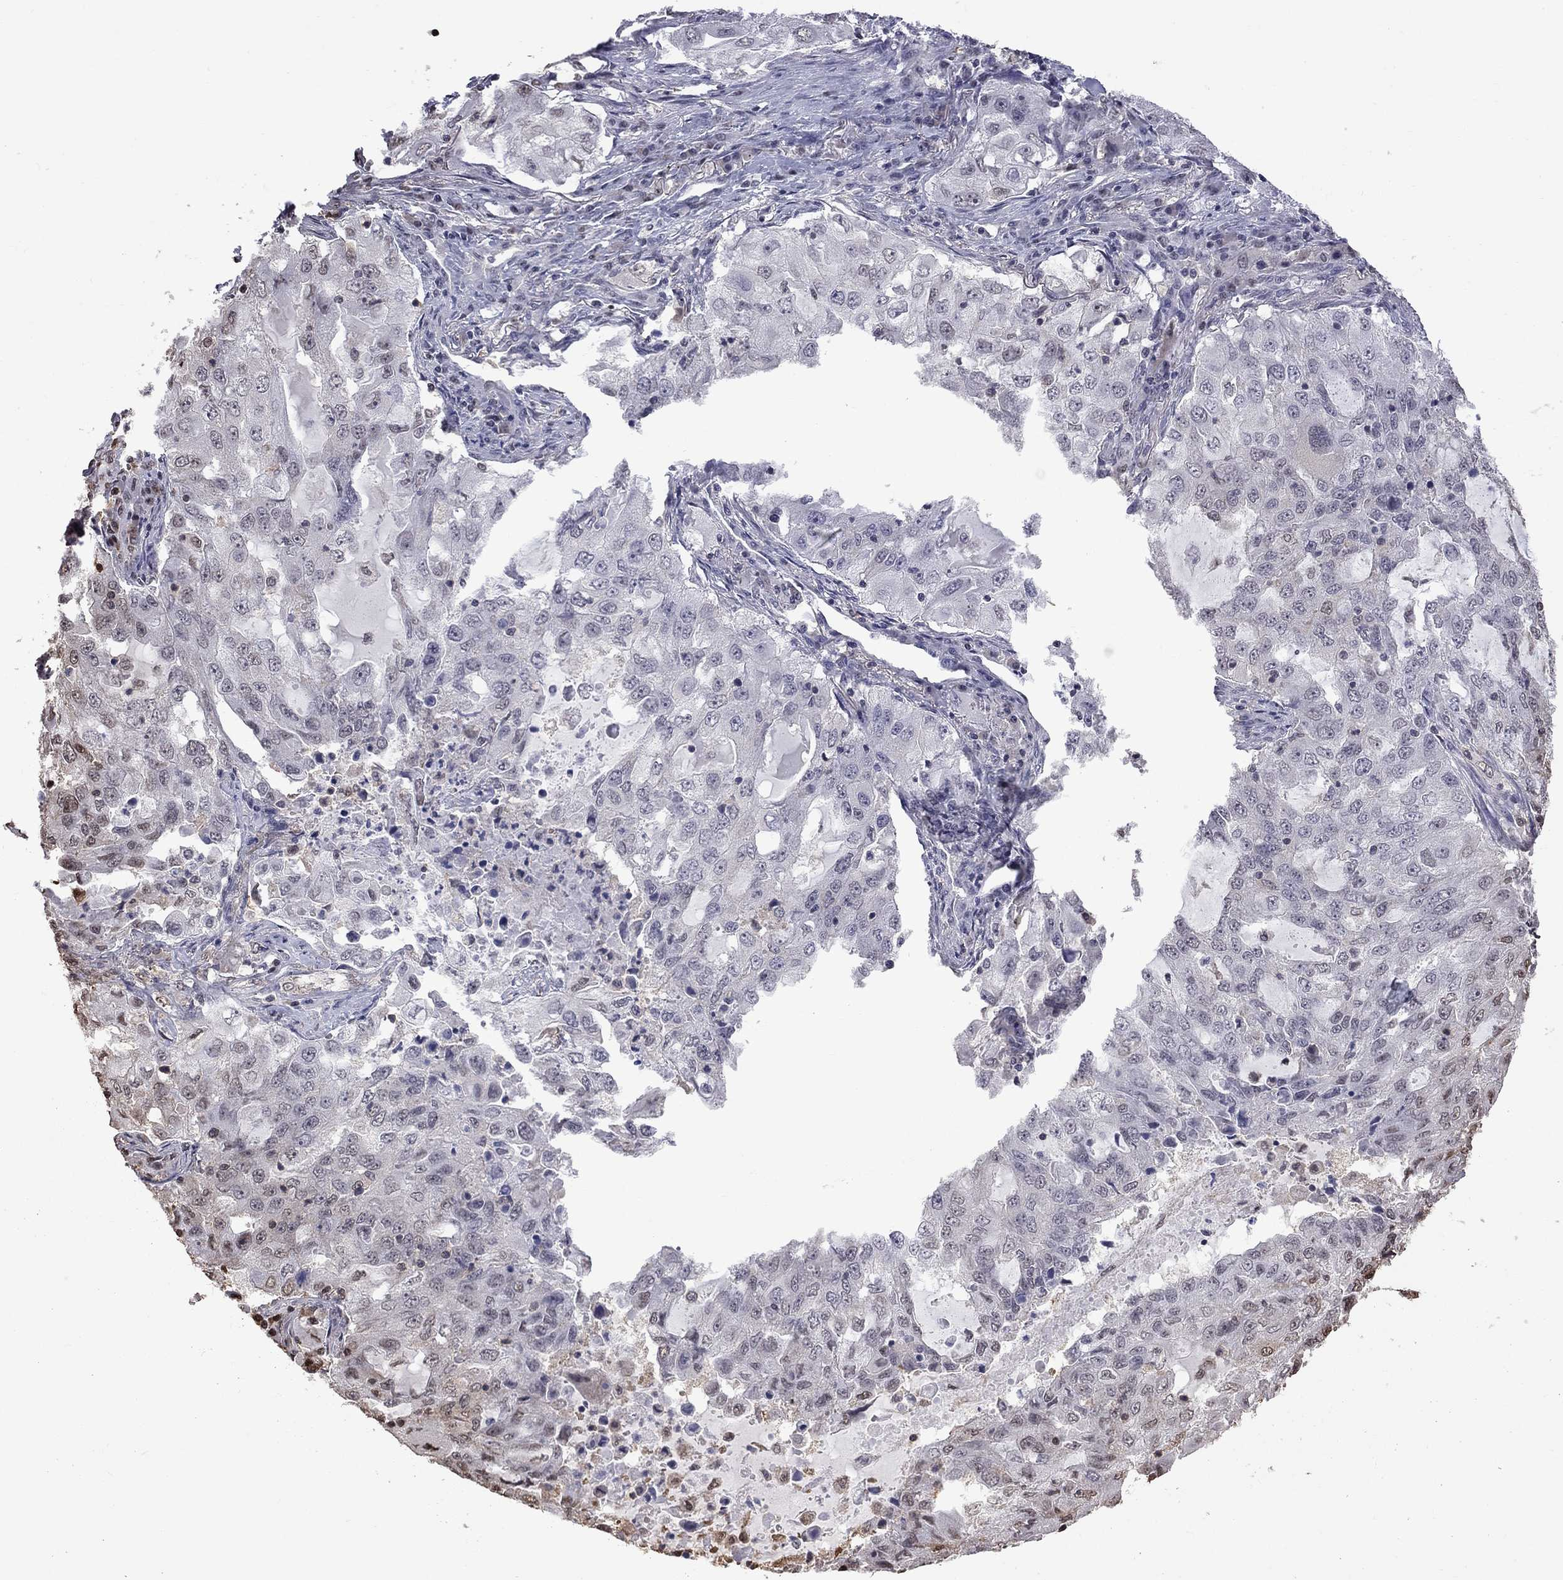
{"staining": {"intensity": "negative", "quantity": "none", "location": "none"}, "tissue": "lung cancer", "cell_type": "Tumor cells", "image_type": "cancer", "snomed": [{"axis": "morphology", "description": "Adenocarcinoma, NOS"}, {"axis": "topography", "description": "Lung"}], "caption": "This is a photomicrograph of immunohistochemistry staining of lung adenocarcinoma, which shows no staining in tumor cells.", "gene": "RFWD3", "patient": {"sex": "female", "age": 61}}